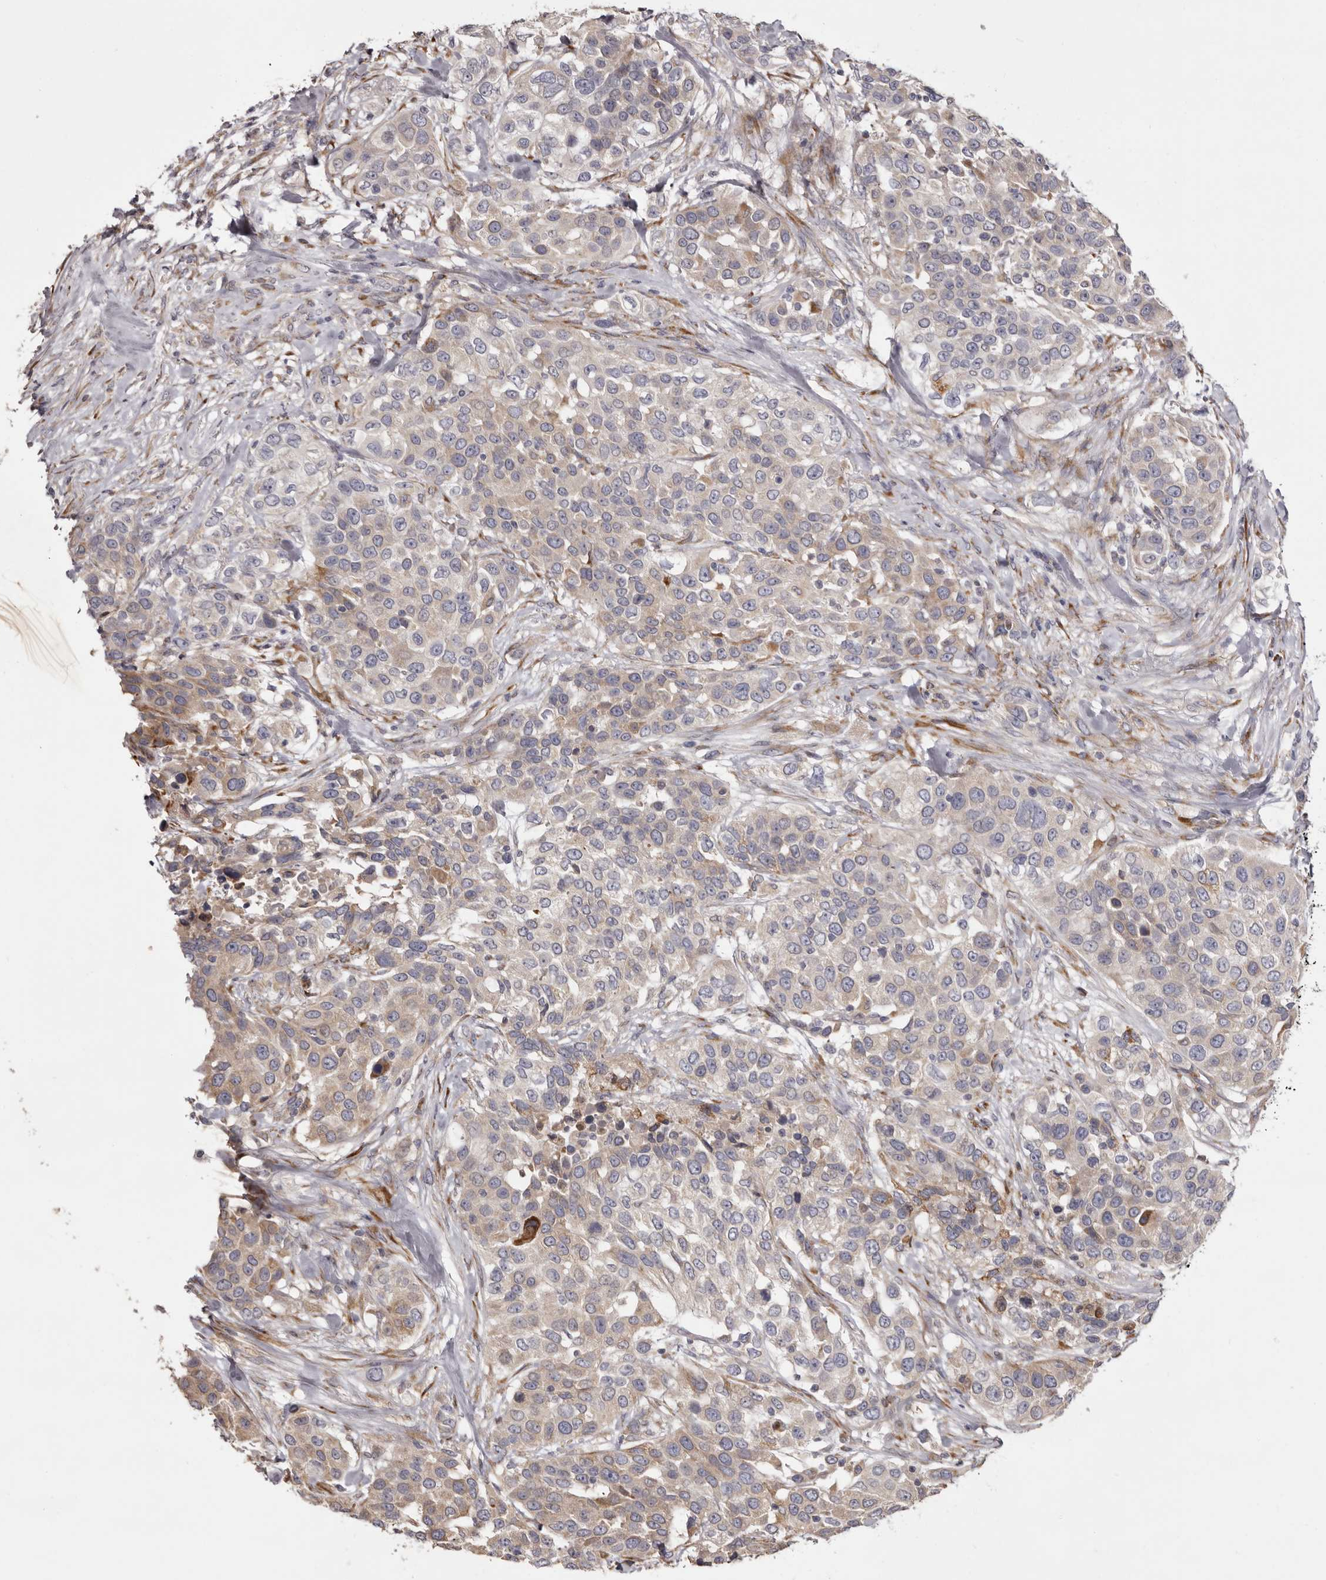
{"staining": {"intensity": "weak", "quantity": "<25%", "location": "cytoplasmic/membranous"}, "tissue": "urothelial cancer", "cell_type": "Tumor cells", "image_type": "cancer", "snomed": [{"axis": "morphology", "description": "Urothelial carcinoma, High grade"}, {"axis": "topography", "description": "Urinary bladder"}], "caption": "Tumor cells show no significant protein expression in high-grade urothelial carcinoma.", "gene": "PIGX", "patient": {"sex": "female", "age": 80}}